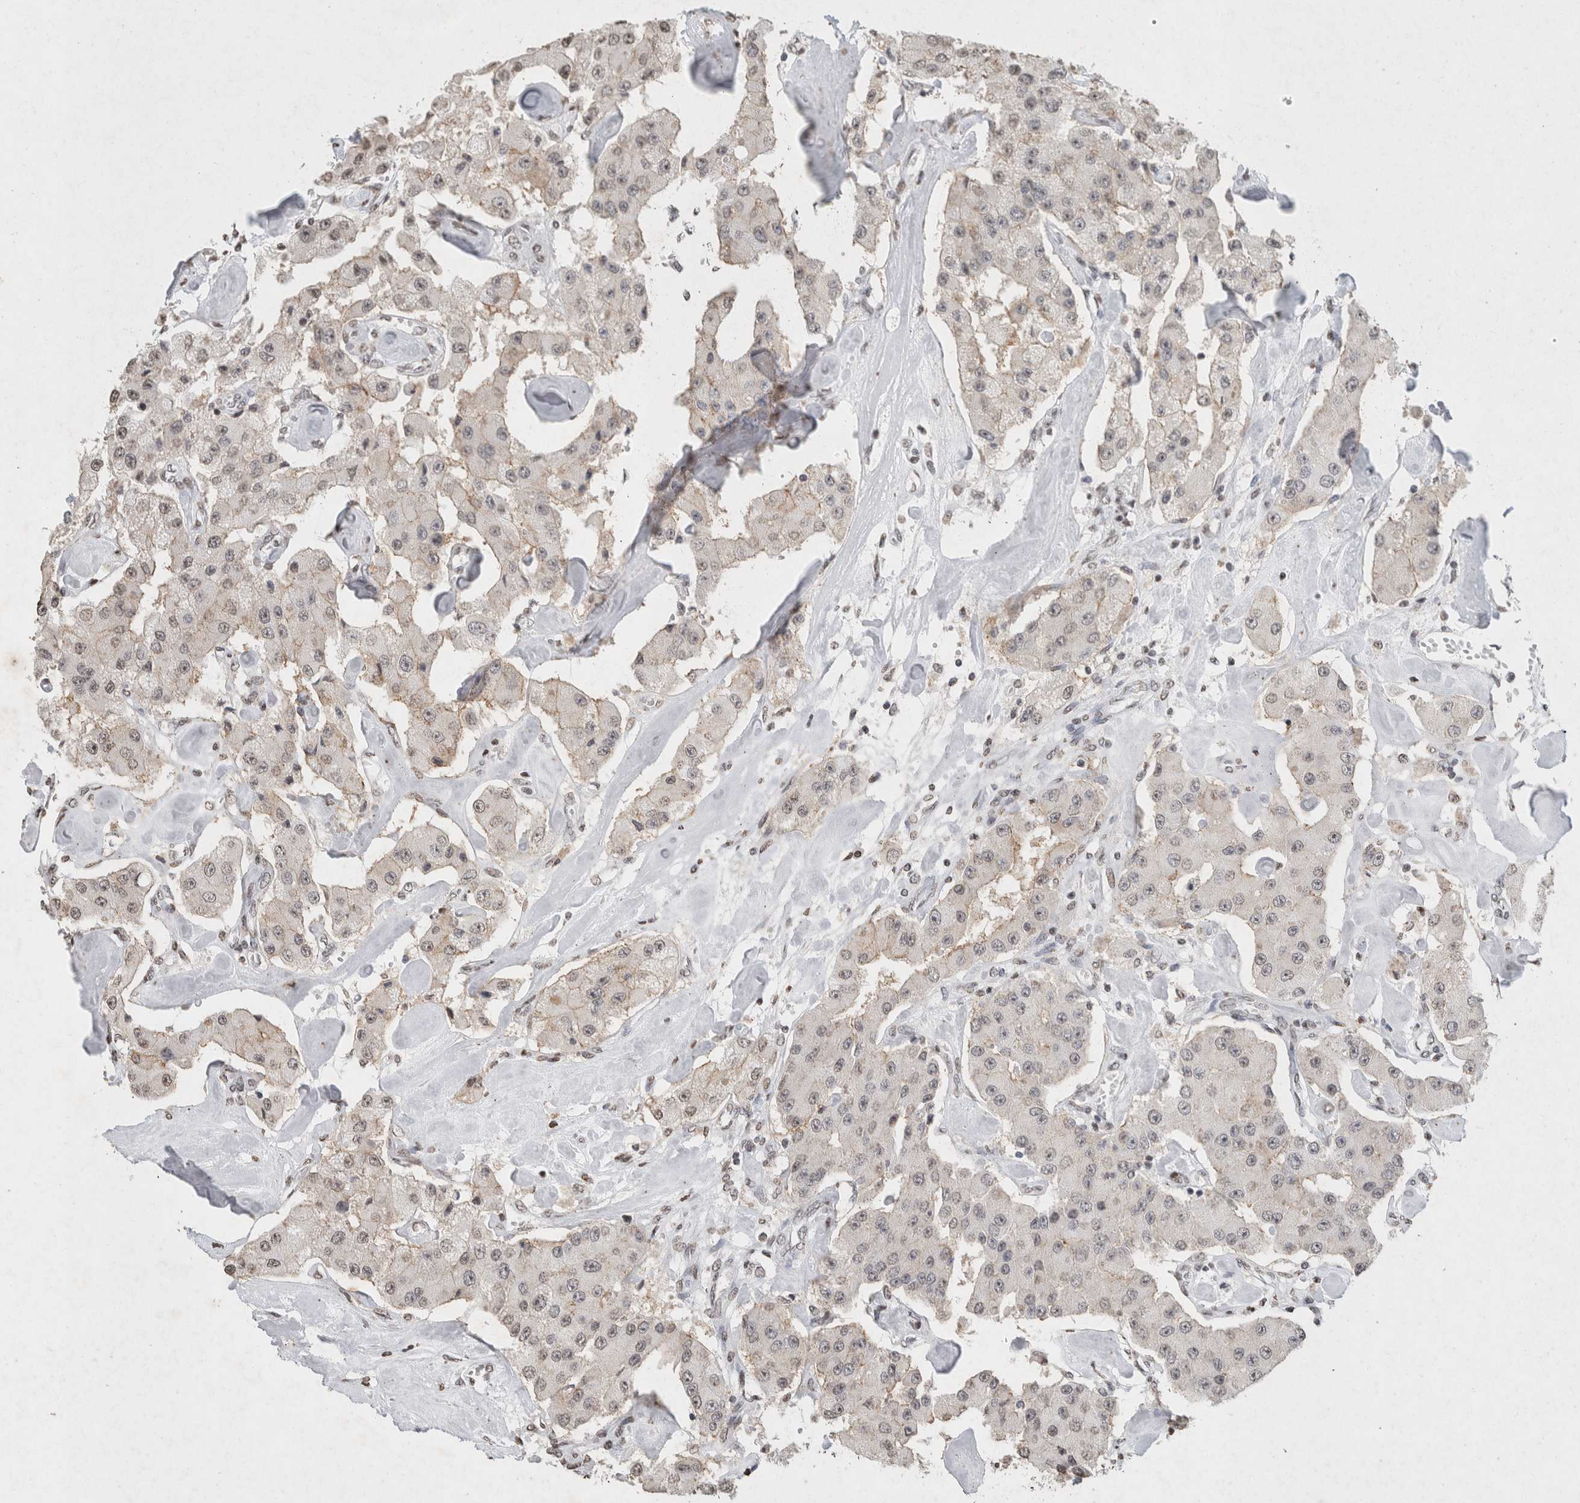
{"staining": {"intensity": "weak", "quantity": "25%-75%", "location": "nuclear"}, "tissue": "carcinoid", "cell_type": "Tumor cells", "image_type": "cancer", "snomed": [{"axis": "morphology", "description": "Carcinoid, malignant, NOS"}, {"axis": "topography", "description": "Pancreas"}], "caption": "Carcinoid stained with immunohistochemistry (IHC) demonstrates weak nuclear expression in about 25%-75% of tumor cells.", "gene": "CNTN1", "patient": {"sex": "male", "age": 41}}